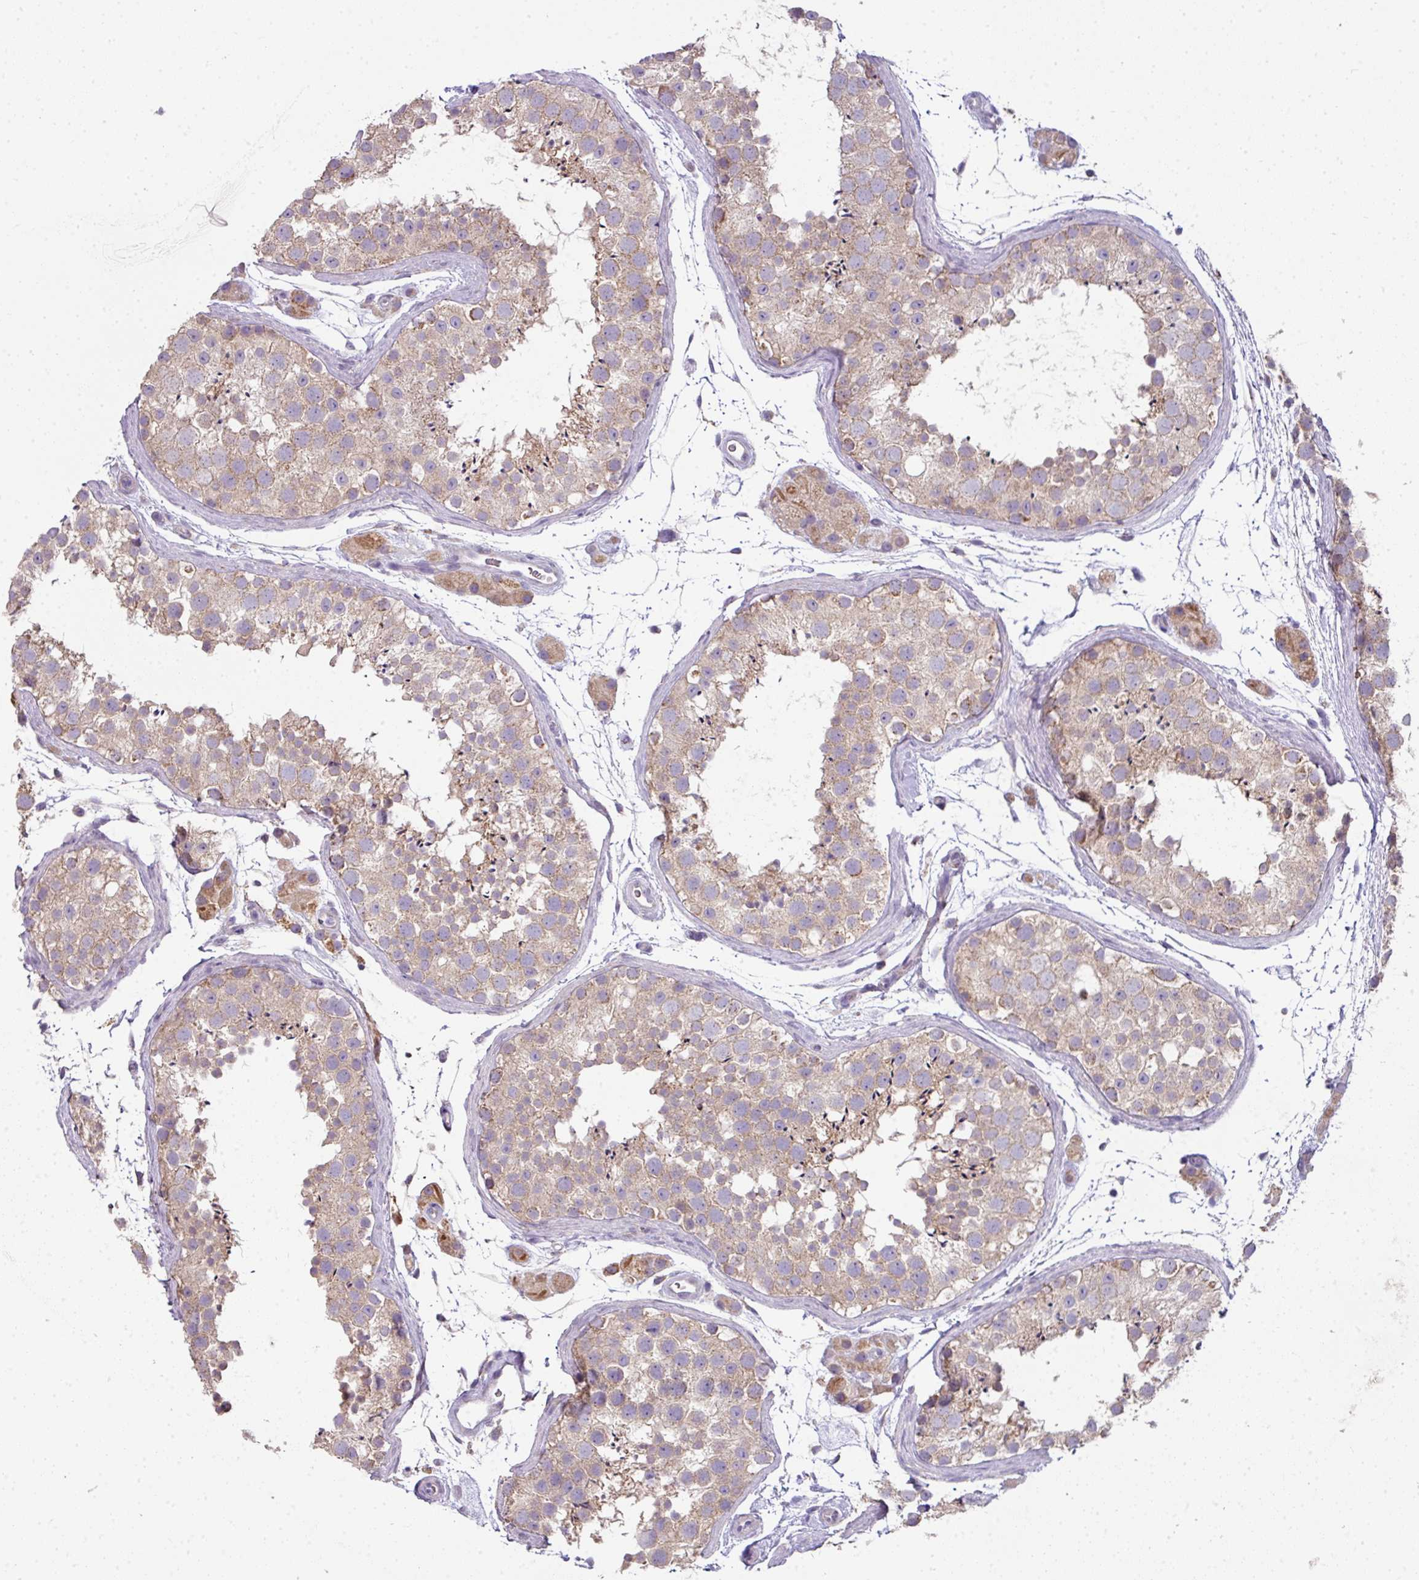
{"staining": {"intensity": "moderate", "quantity": ">75%", "location": "cytoplasmic/membranous"}, "tissue": "testis", "cell_type": "Cells in seminiferous ducts", "image_type": "normal", "snomed": [{"axis": "morphology", "description": "Normal tissue, NOS"}, {"axis": "topography", "description": "Testis"}], "caption": "IHC (DAB) staining of normal human testis exhibits moderate cytoplasmic/membranous protein staining in approximately >75% of cells in seminiferous ducts. The staining was performed using DAB (3,3'-diaminobenzidine) to visualize the protein expression in brown, while the nuclei were stained in blue with hematoxylin (Magnification: 20x).", "gene": "PALS2", "patient": {"sex": "male", "age": 41}}